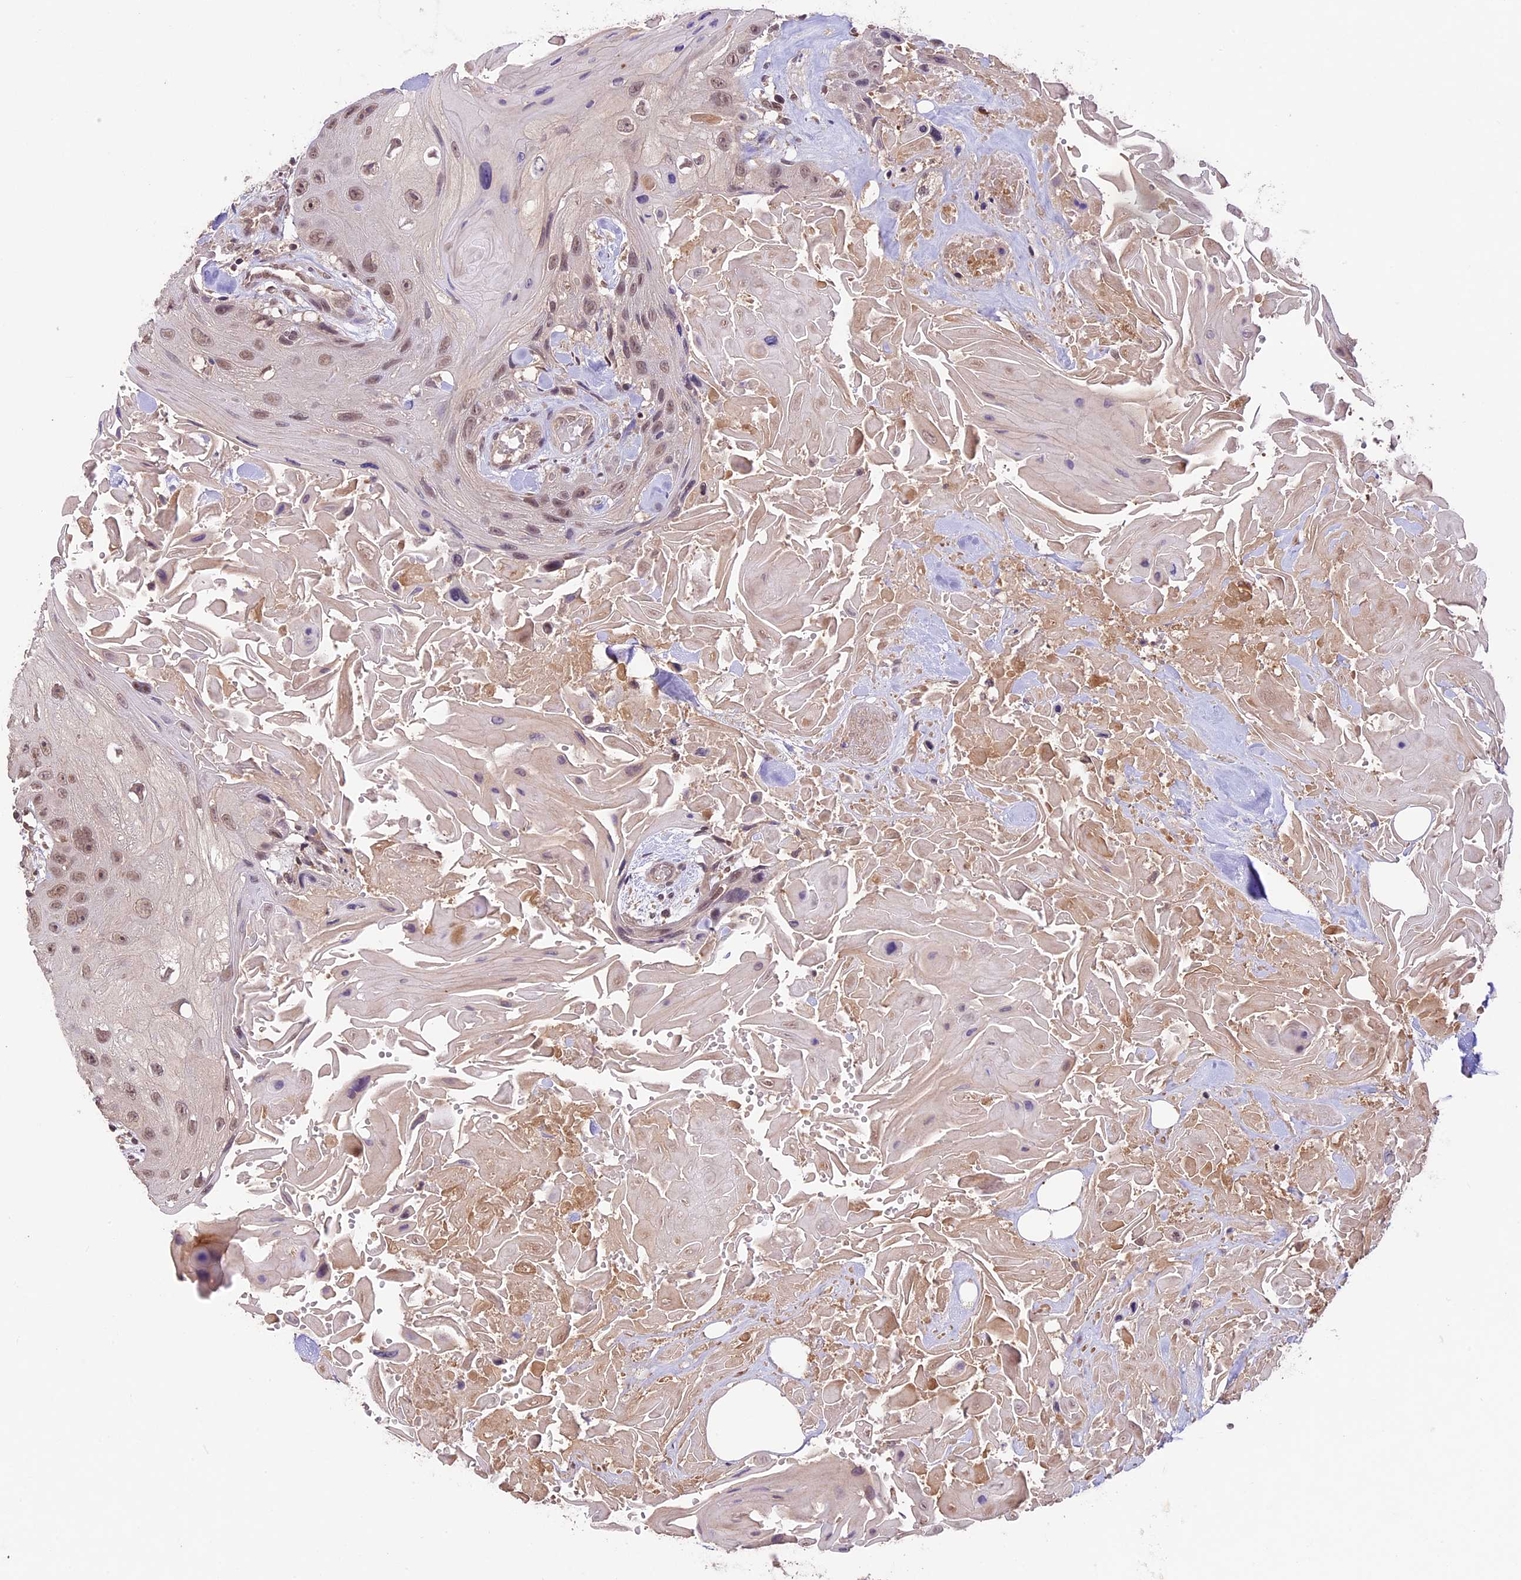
{"staining": {"intensity": "moderate", "quantity": ">75%", "location": "nuclear"}, "tissue": "head and neck cancer", "cell_type": "Tumor cells", "image_type": "cancer", "snomed": [{"axis": "morphology", "description": "Squamous cell carcinoma, NOS"}, {"axis": "topography", "description": "Head-Neck"}], "caption": "Brown immunohistochemical staining in human head and neck cancer reveals moderate nuclear expression in approximately >75% of tumor cells.", "gene": "ATP10A", "patient": {"sex": "male", "age": 81}}